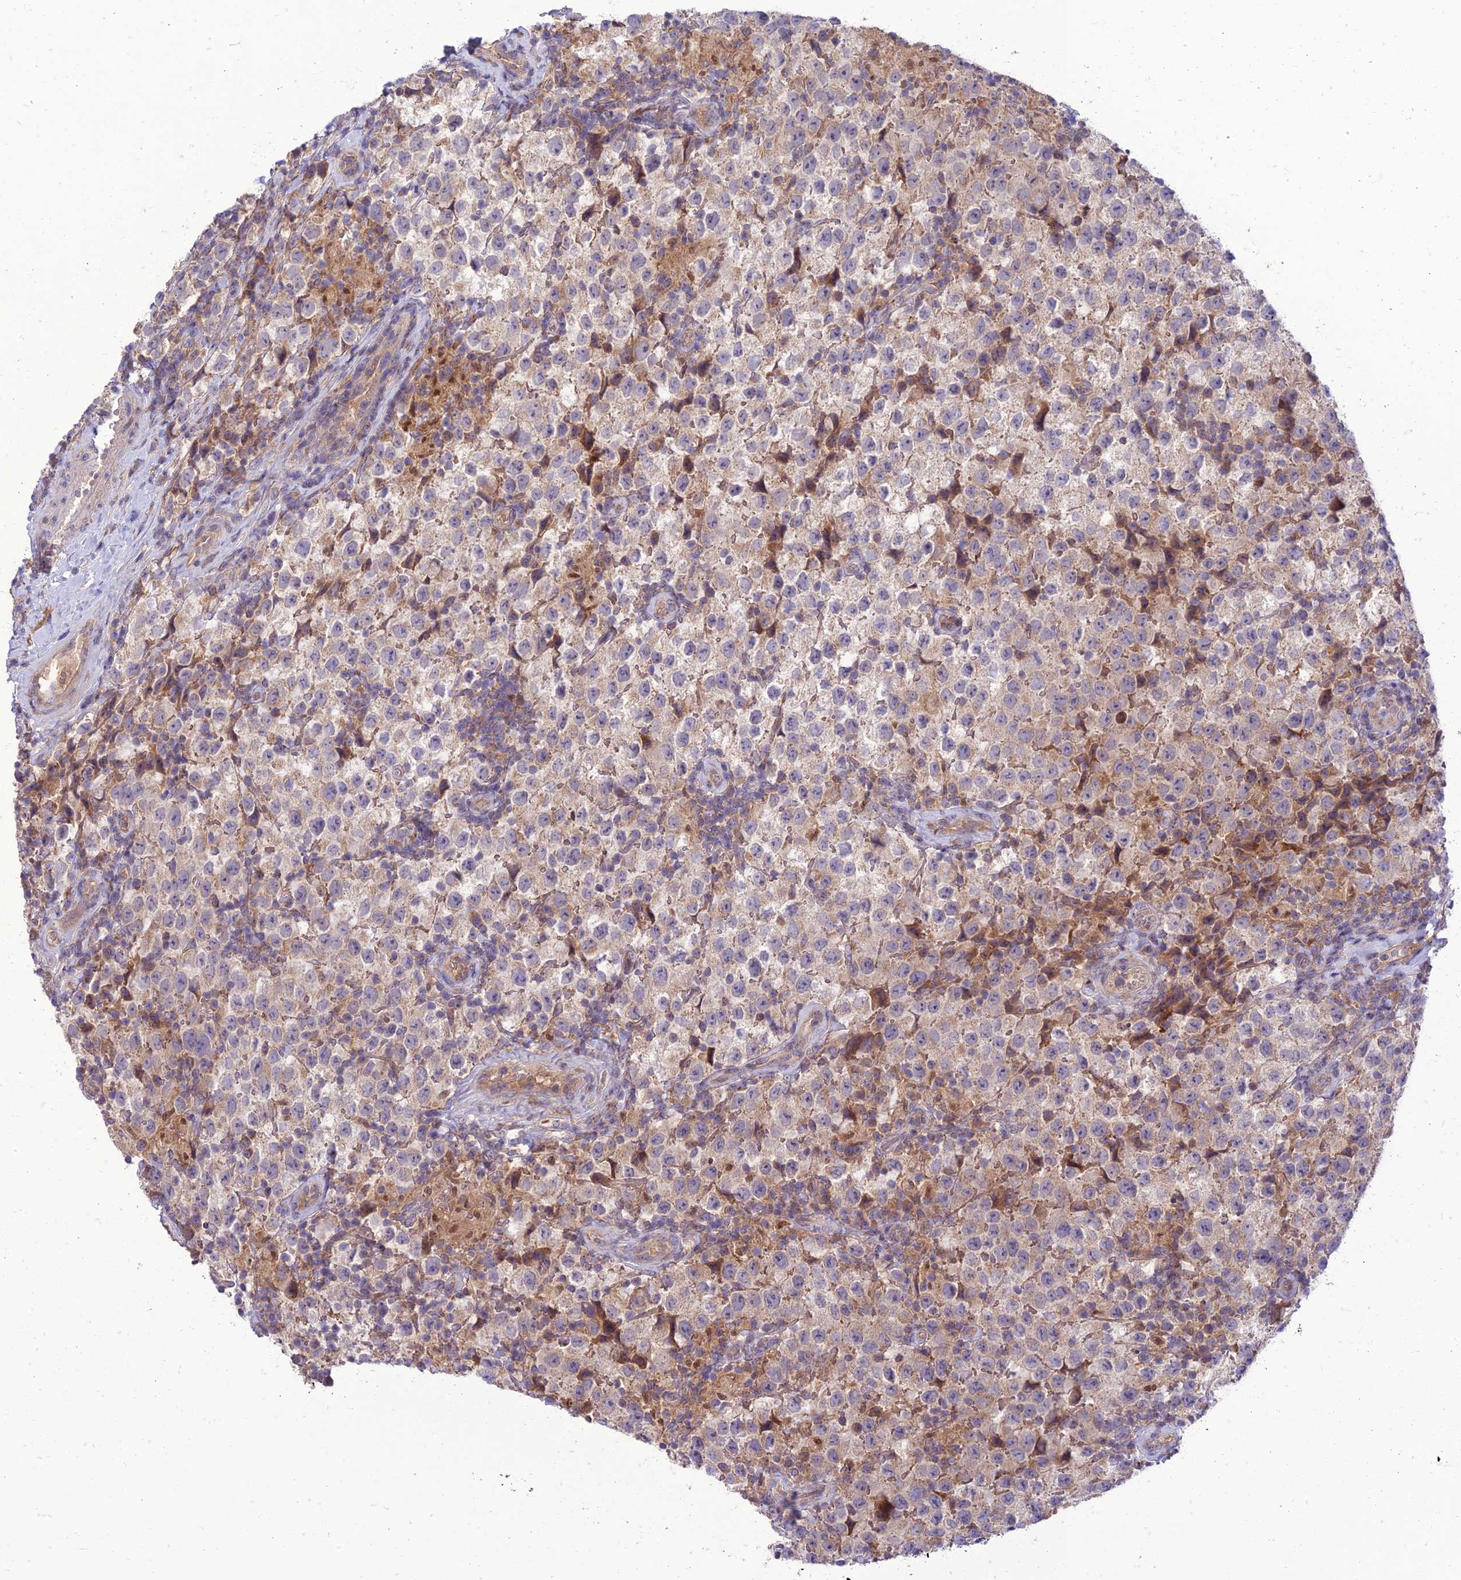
{"staining": {"intensity": "weak", "quantity": "25%-75%", "location": "cytoplasmic/membranous"}, "tissue": "testis cancer", "cell_type": "Tumor cells", "image_type": "cancer", "snomed": [{"axis": "morphology", "description": "Seminoma, NOS"}, {"axis": "morphology", "description": "Carcinoma, Embryonal, NOS"}, {"axis": "topography", "description": "Testis"}], "caption": "There is low levels of weak cytoplasmic/membranous staining in tumor cells of seminoma (testis), as demonstrated by immunohistochemical staining (brown color).", "gene": "IRAK3", "patient": {"sex": "male", "age": 41}}